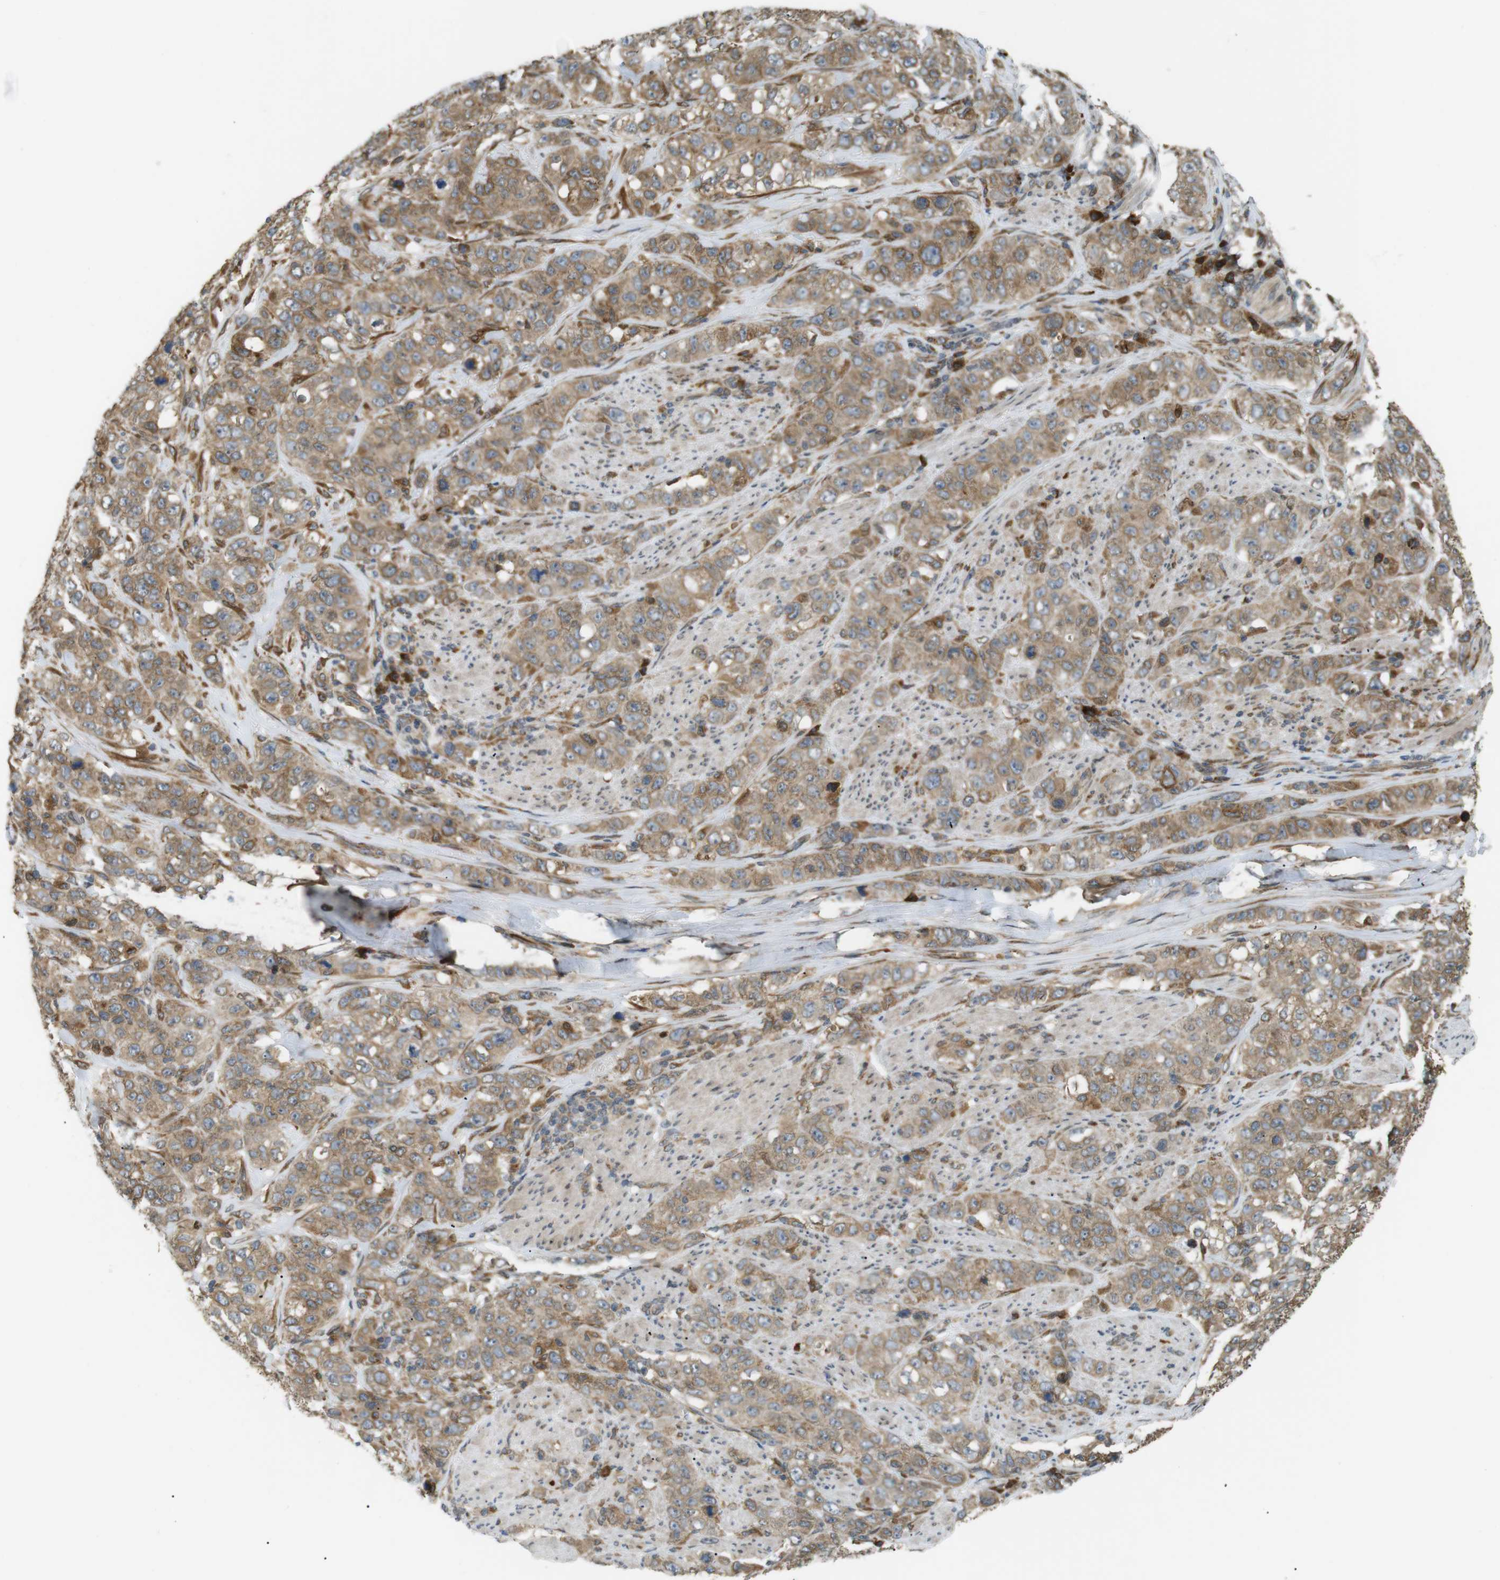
{"staining": {"intensity": "moderate", "quantity": ">75%", "location": "cytoplasmic/membranous"}, "tissue": "stomach cancer", "cell_type": "Tumor cells", "image_type": "cancer", "snomed": [{"axis": "morphology", "description": "Adenocarcinoma, NOS"}, {"axis": "topography", "description": "Stomach"}], "caption": "A photomicrograph of human stomach cancer stained for a protein exhibits moderate cytoplasmic/membranous brown staining in tumor cells.", "gene": "TMED4", "patient": {"sex": "male", "age": 48}}